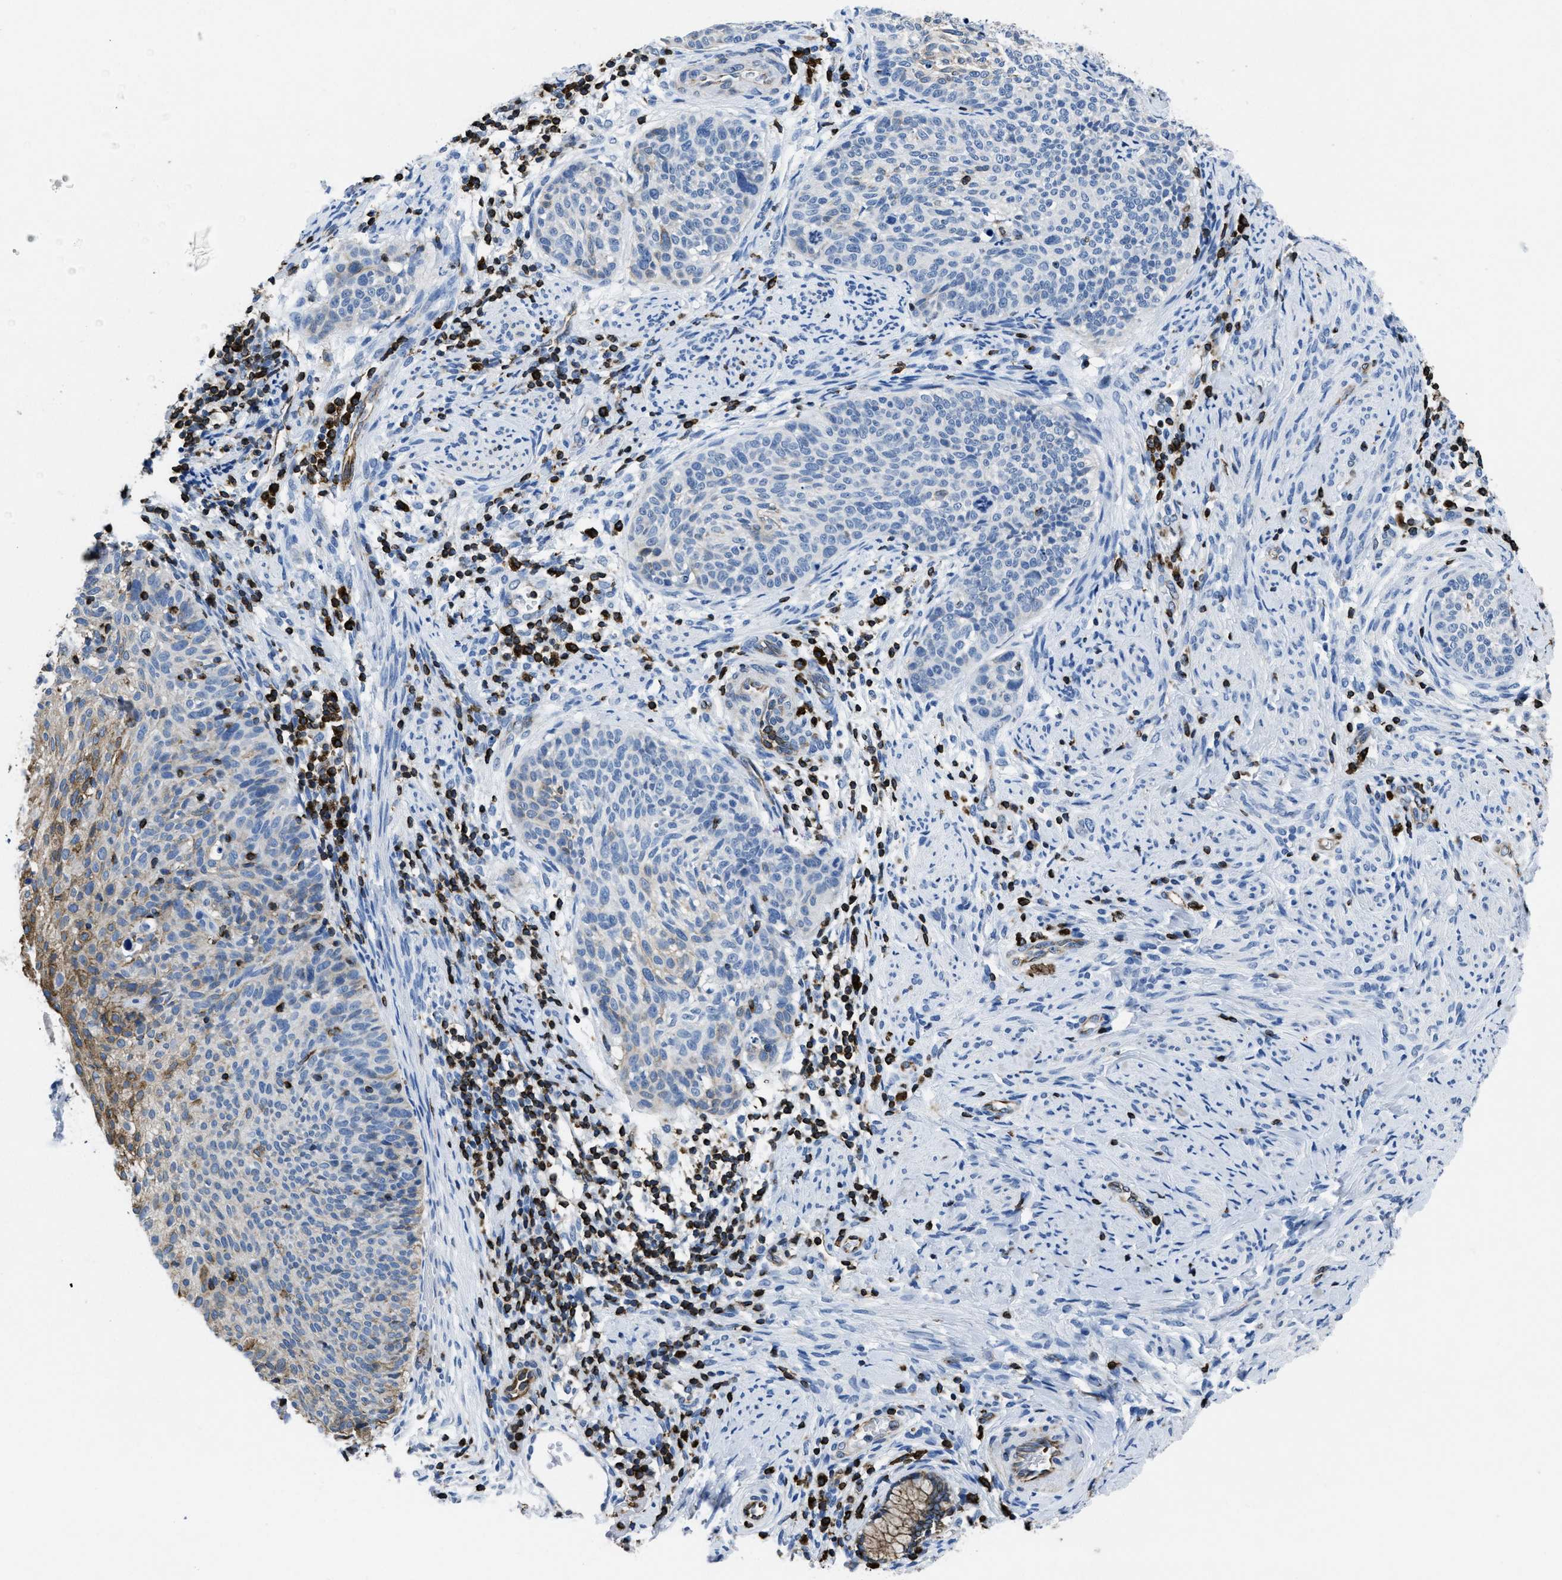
{"staining": {"intensity": "moderate", "quantity": "<25%", "location": "cytoplasmic/membranous"}, "tissue": "cervical cancer", "cell_type": "Tumor cells", "image_type": "cancer", "snomed": [{"axis": "morphology", "description": "Squamous cell carcinoma, NOS"}, {"axis": "topography", "description": "Cervix"}], "caption": "The micrograph reveals staining of cervical squamous cell carcinoma, revealing moderate cytoplasmic/membranous protein staining (brown color) within tumor cells.", "gene": "ITGA3", "patient": {"sex": "female", "age": 70}}